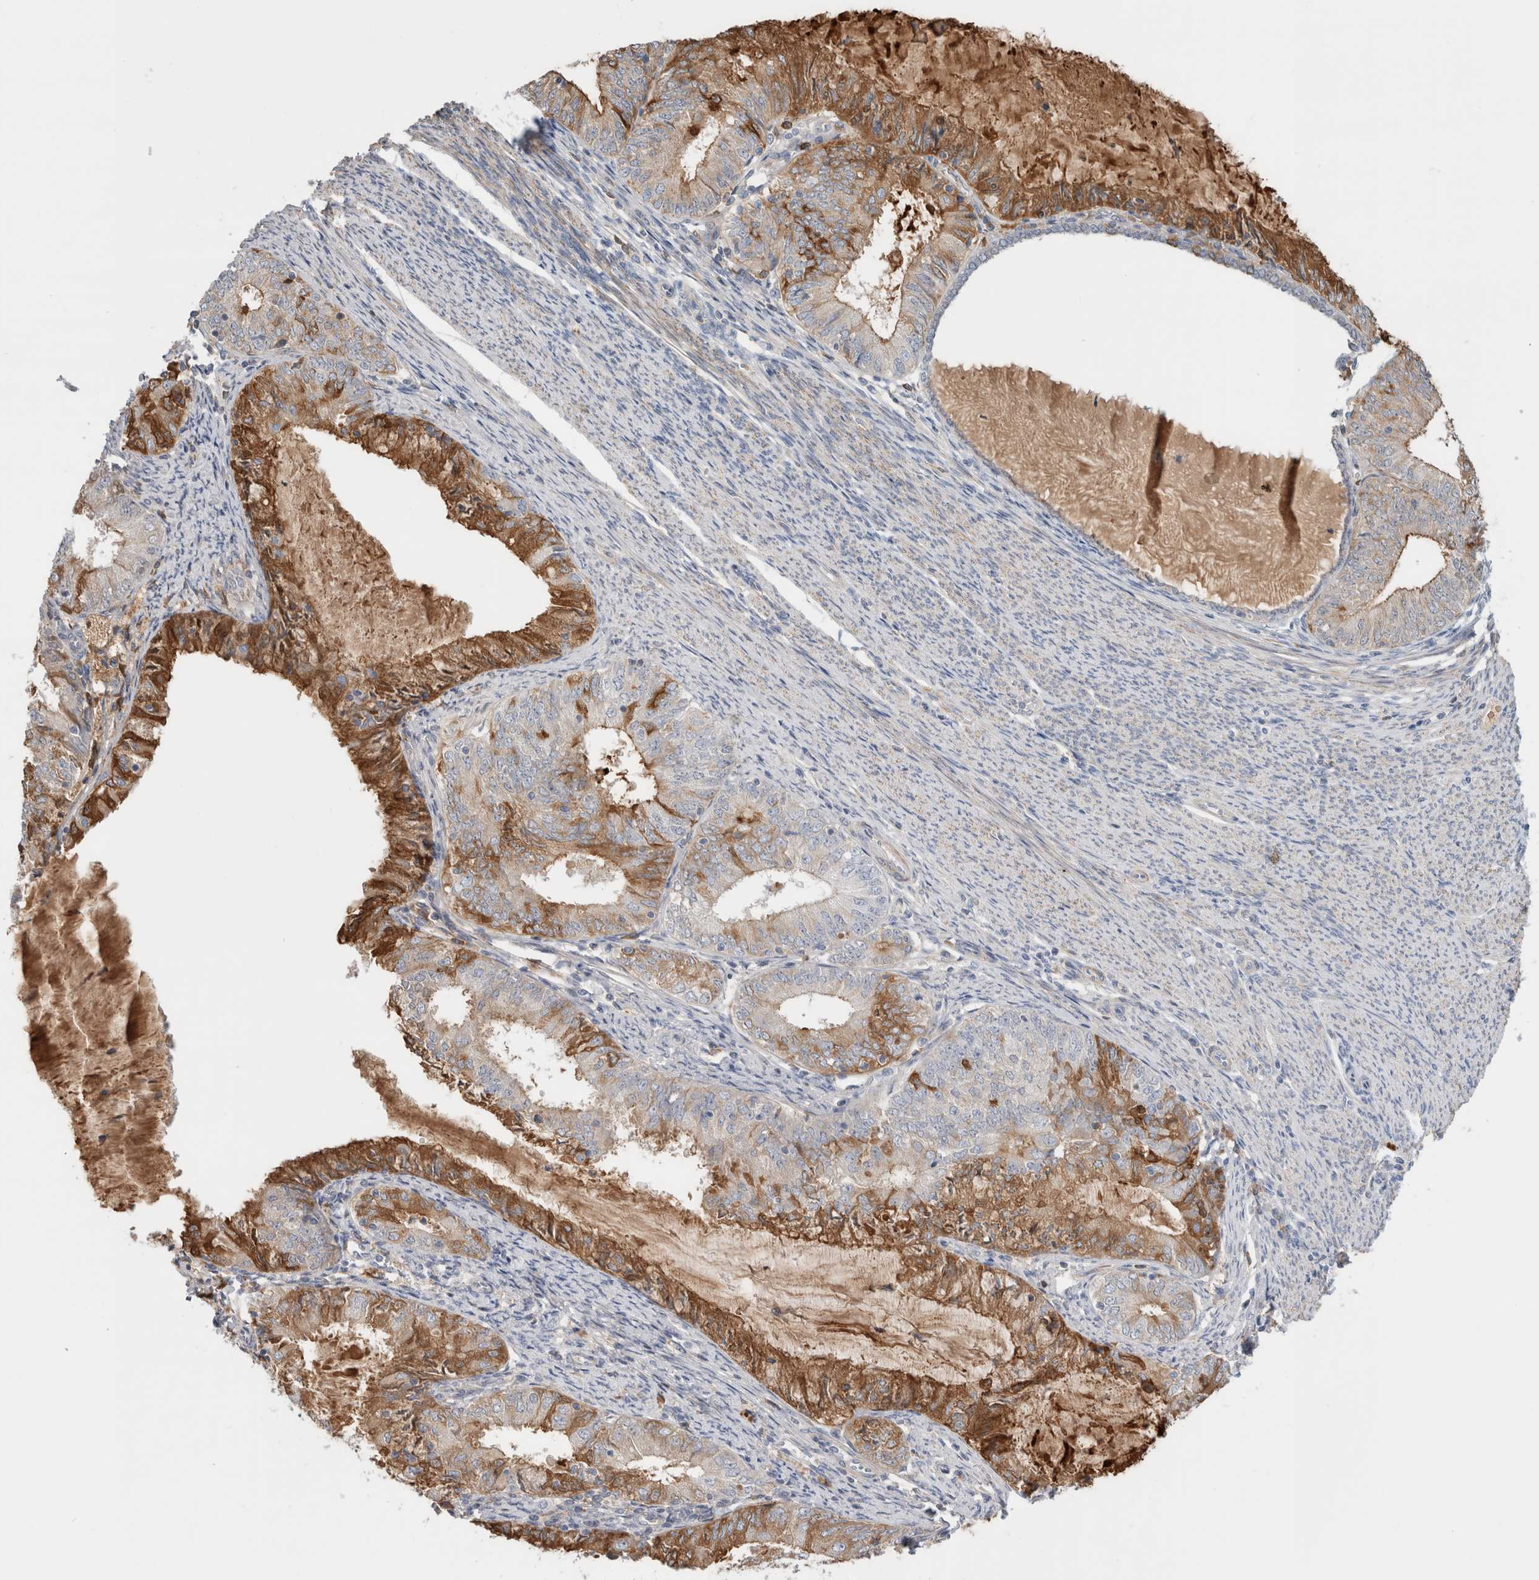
{"staining": {"intensity": "strong", "quantity": "25%-75%", "location": "cytoplasmic/membranous"}, "tissue": "endometrial cancer", "cell_type": "Tumor cells", "image_type": "cancer", "snomed": [{"axis": "morphology", "description": "Adenocarcinoma, NOS"}, {"axis": "topography", "description": "Endometrium"}], "caption": "A high-resolution micrograph shows IHC staining of endometrial adenocarcinoma, which shows strong cytoplasmic/membranous expression in about 25%-75% of tumor cells. The protein is shown in brown color, while the nuclei are stained blue.", "gene": "CFI", "patient": {"sex": "female", "age": 57}}